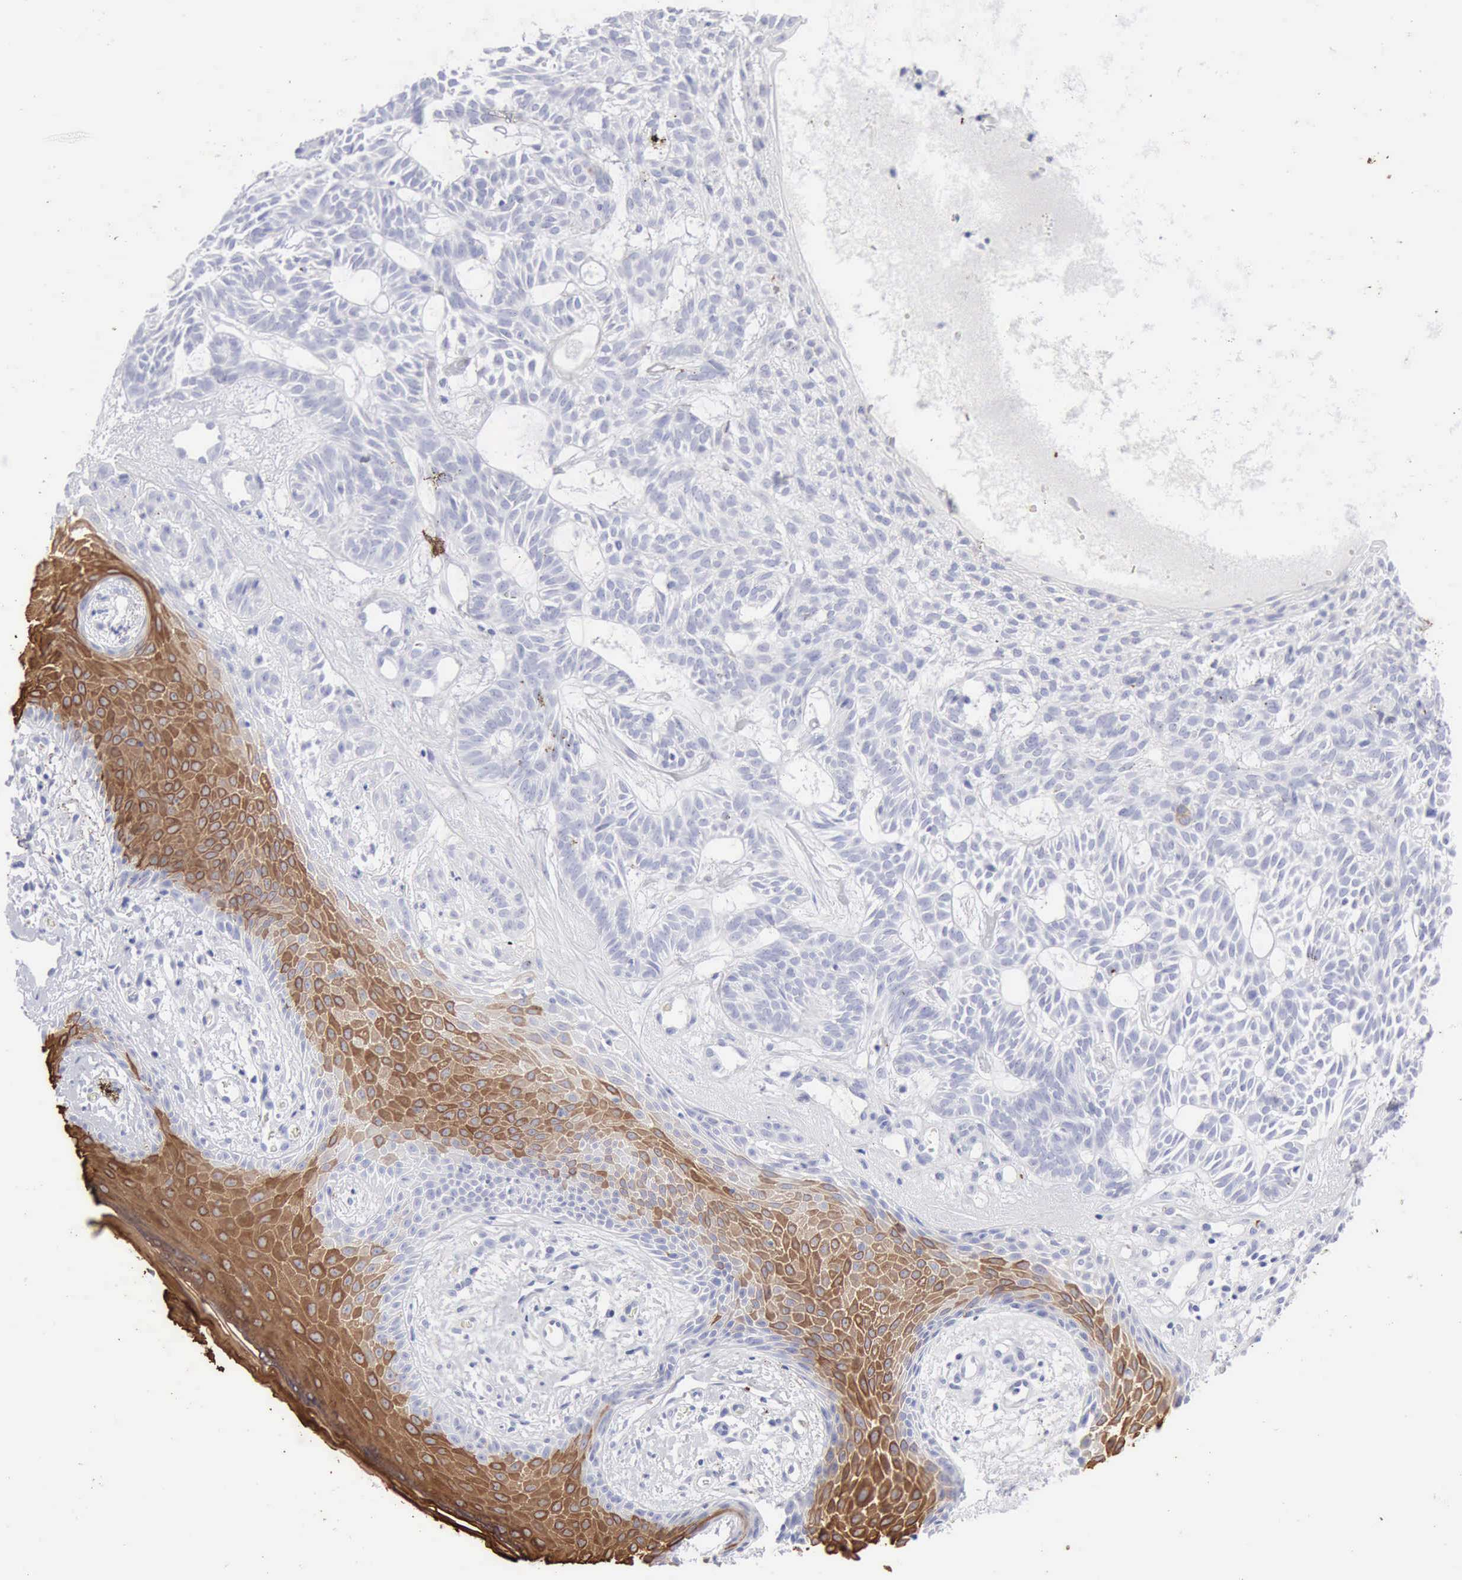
{"staining": {"intensity": "negative", "quantity": "none", "location": "none"}, "tissue": "skin cancer", "cell_type": "Tumor cells", "image_type": "cancer", "snomed": [{"axis": "morphology", "description": "Basal cell carcinoma"}, {"axis": "topography", "description": "Skin"}], "caption": "Skin cancer (basal cell carcinoma) was stained to show a protein in brown. There is no significant expression in tumor cells.", "gene": "KRT10", "patient": {"sex": "male", "age": 75}}